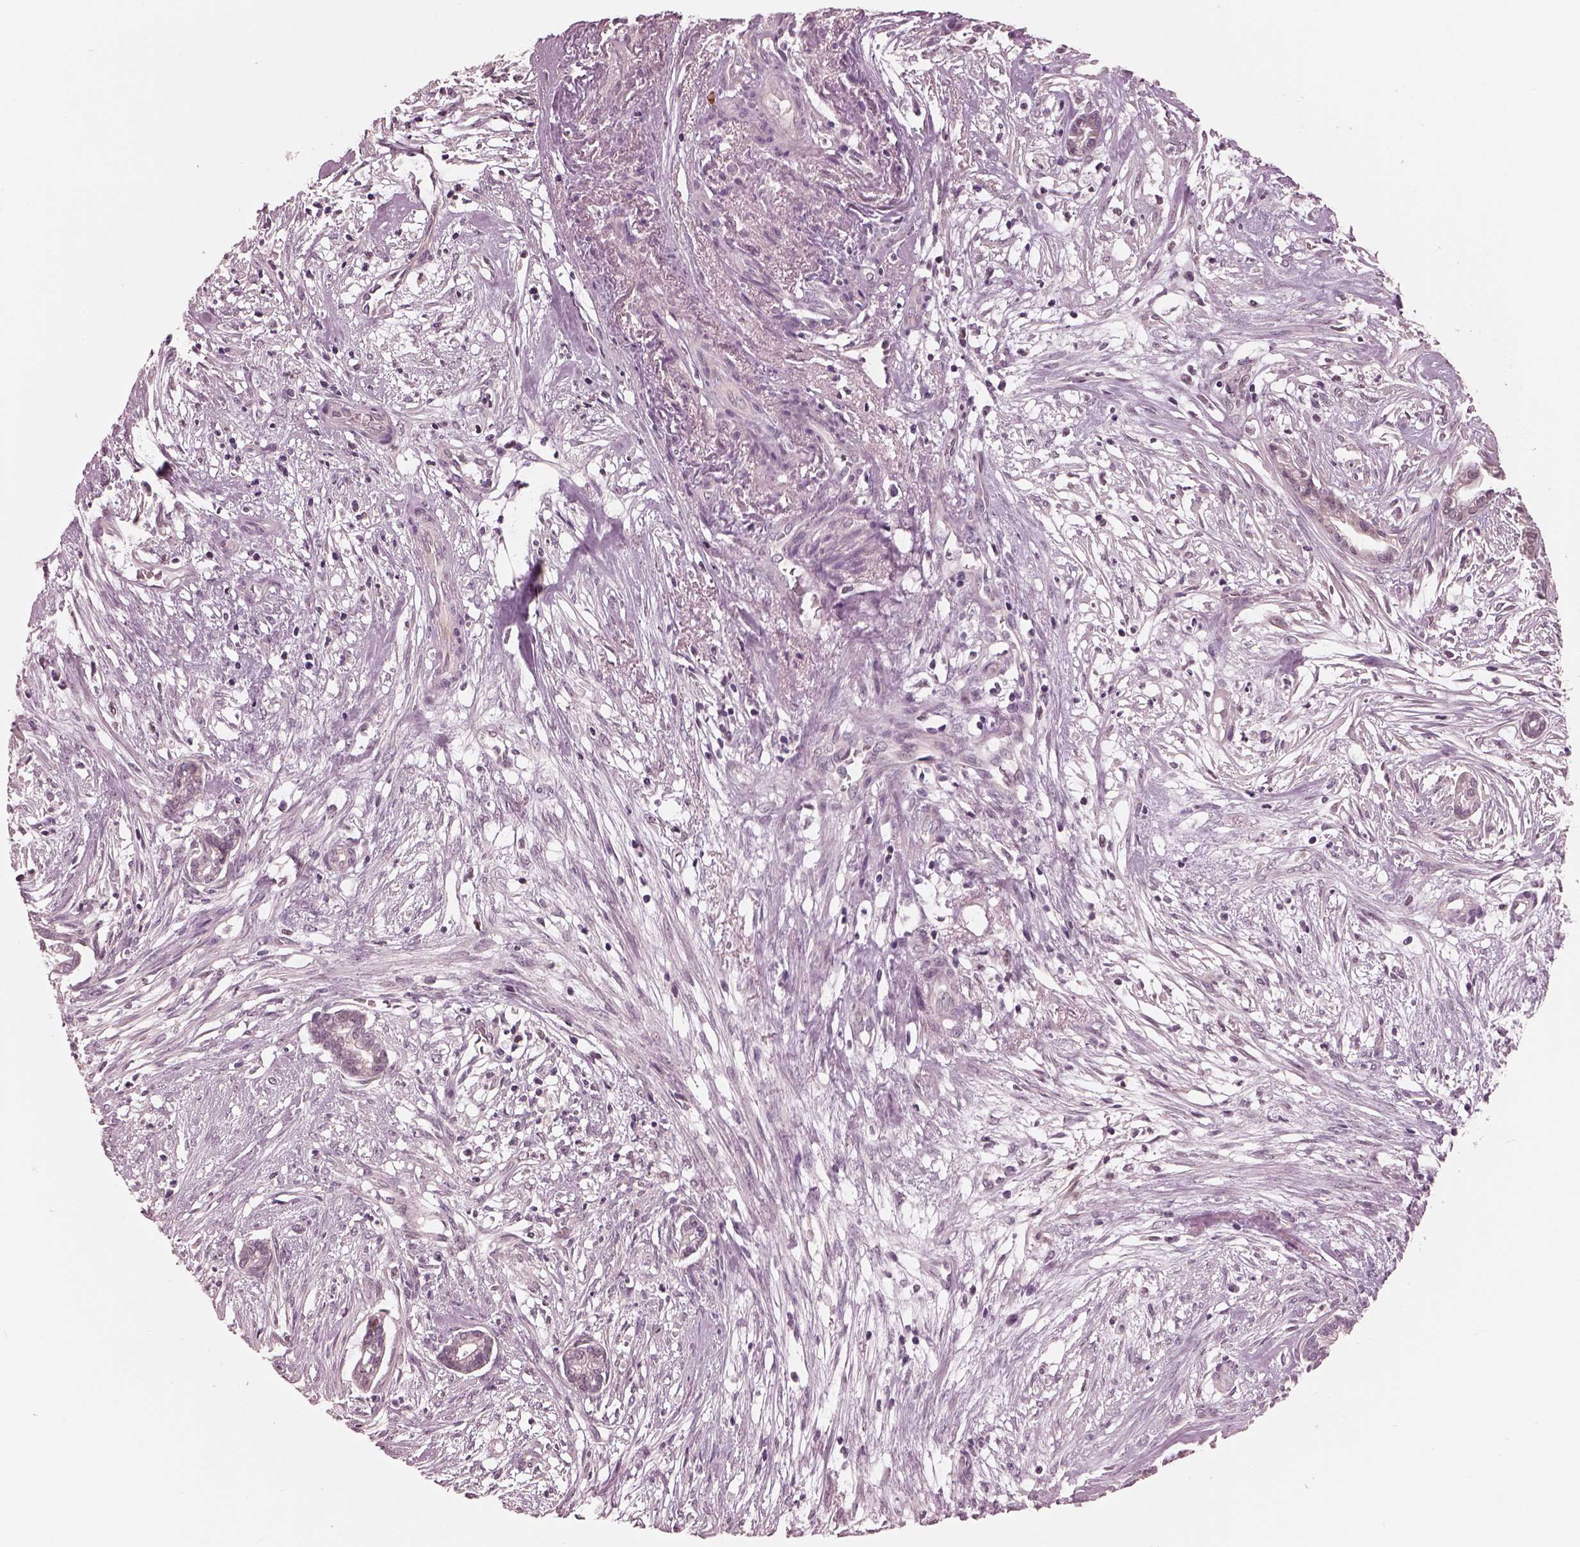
{"staining": {"intensity": "negative", "quantity": "none", "location": "none"}, "tissue": "cervical cancer", "cell_type": "Tumor cells", "image_type": "cancer", "snomed": [{"axis": "morphology", "description": "Adenocarcinoma, NOS"}, {"axis": "topography", "description": "Cervix"}], "caption": "There is no significant expression in tumor cells of cervical cancer.", "gene": "IQCG", "patient": {"sex": "female", "age": 62}}